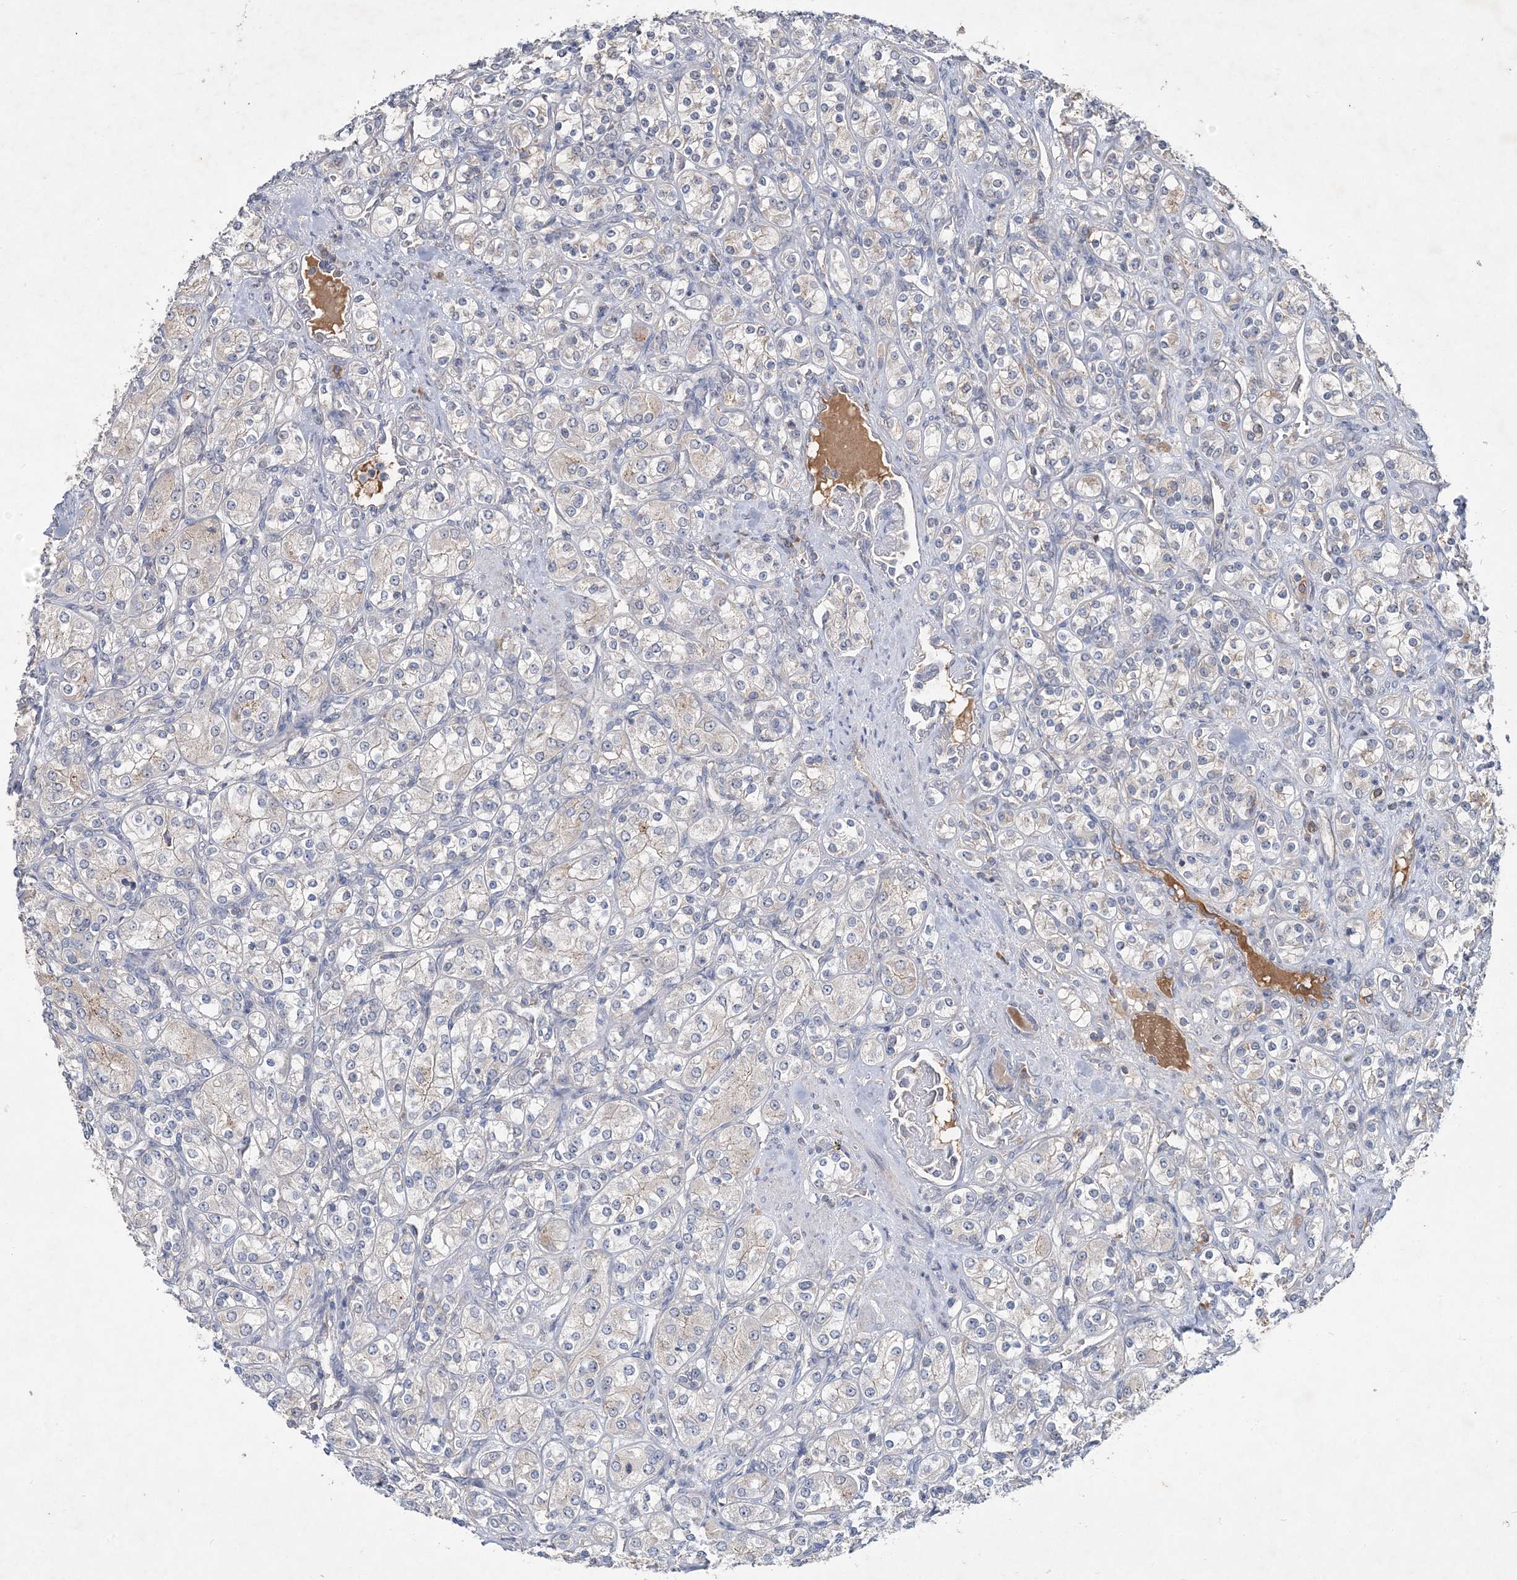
{"staining": {"intensity": "negative", "quantity": "none", "location": "none"}, "tissue": "renal cancer", "cell_type": "Tumor cells", "image_type": "cancer", "snomed": [{"axis": "morphology", "description": "Adenocarcinoma, NOS"}, {"axis": "topography", "description": "Kidney"}], "caption": "The micrograph reveals no significant positivity in tumor cells of adenocarcinoma (renal).", "gene": "RNF25", "patient": {"sex": "male", "age": 77}}